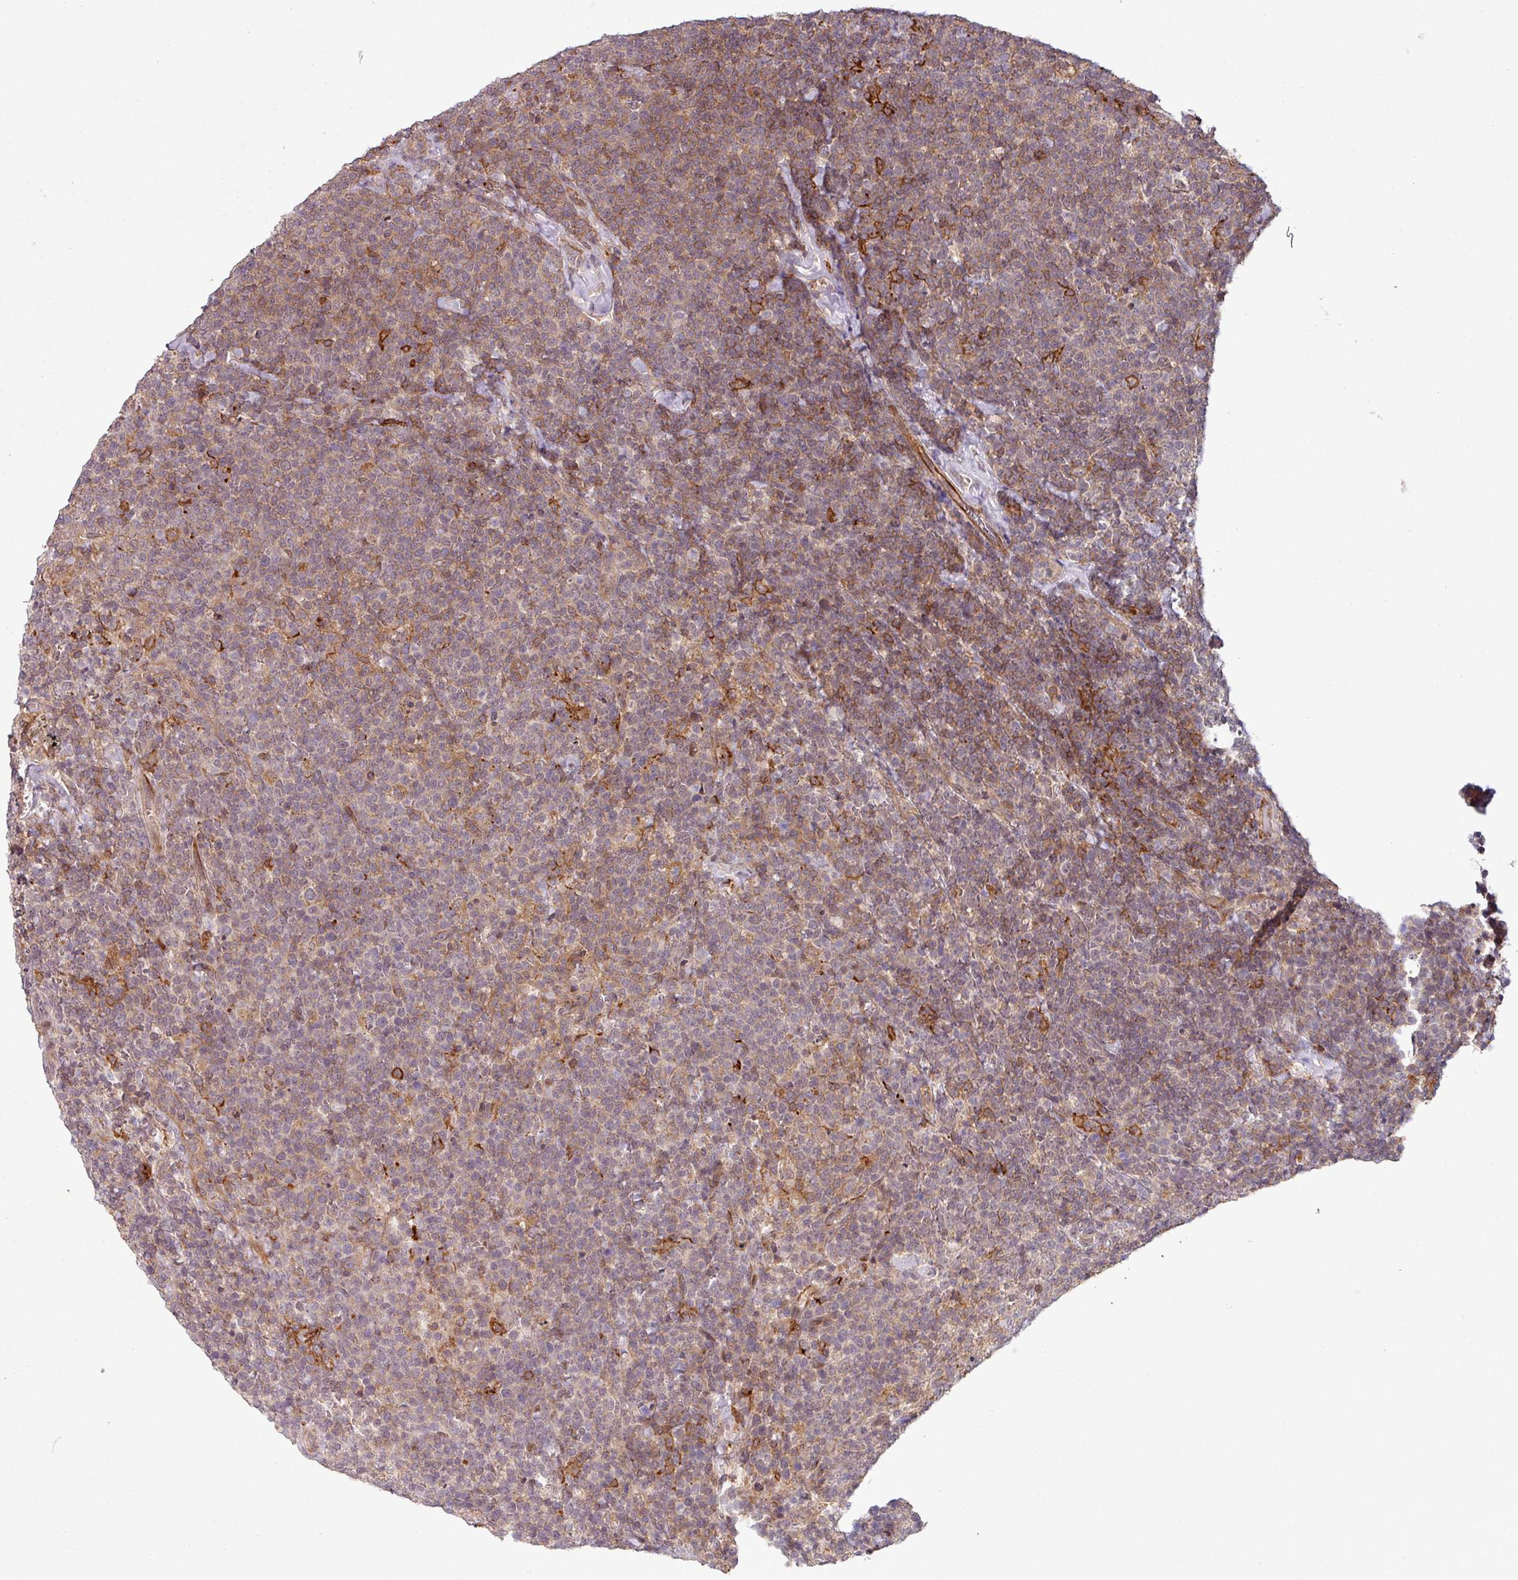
{"staining": {"intensity": "weak", "quantity": "25%-75%", "location": "cytoplasmic/membranous"}, "tissue": "lymphoma", "cell_type": "Tumor cells", "image_type": "cancer", "snomed": [{"axis": "morphology", "description": "Malignant lymphoma, non-Hodgkin's type, High grade"}, {"axis": "topography", "description": "Lymph node"}], "caption": "Immunohistochemistry (IHC) of human lymphoma displays low levels of weak cytoplasmic/membranous expression in approximately 25%-75% of tumor cells.", "gene": "ZC2HC1C", "patient": {"sex": "male", "age": 61}}